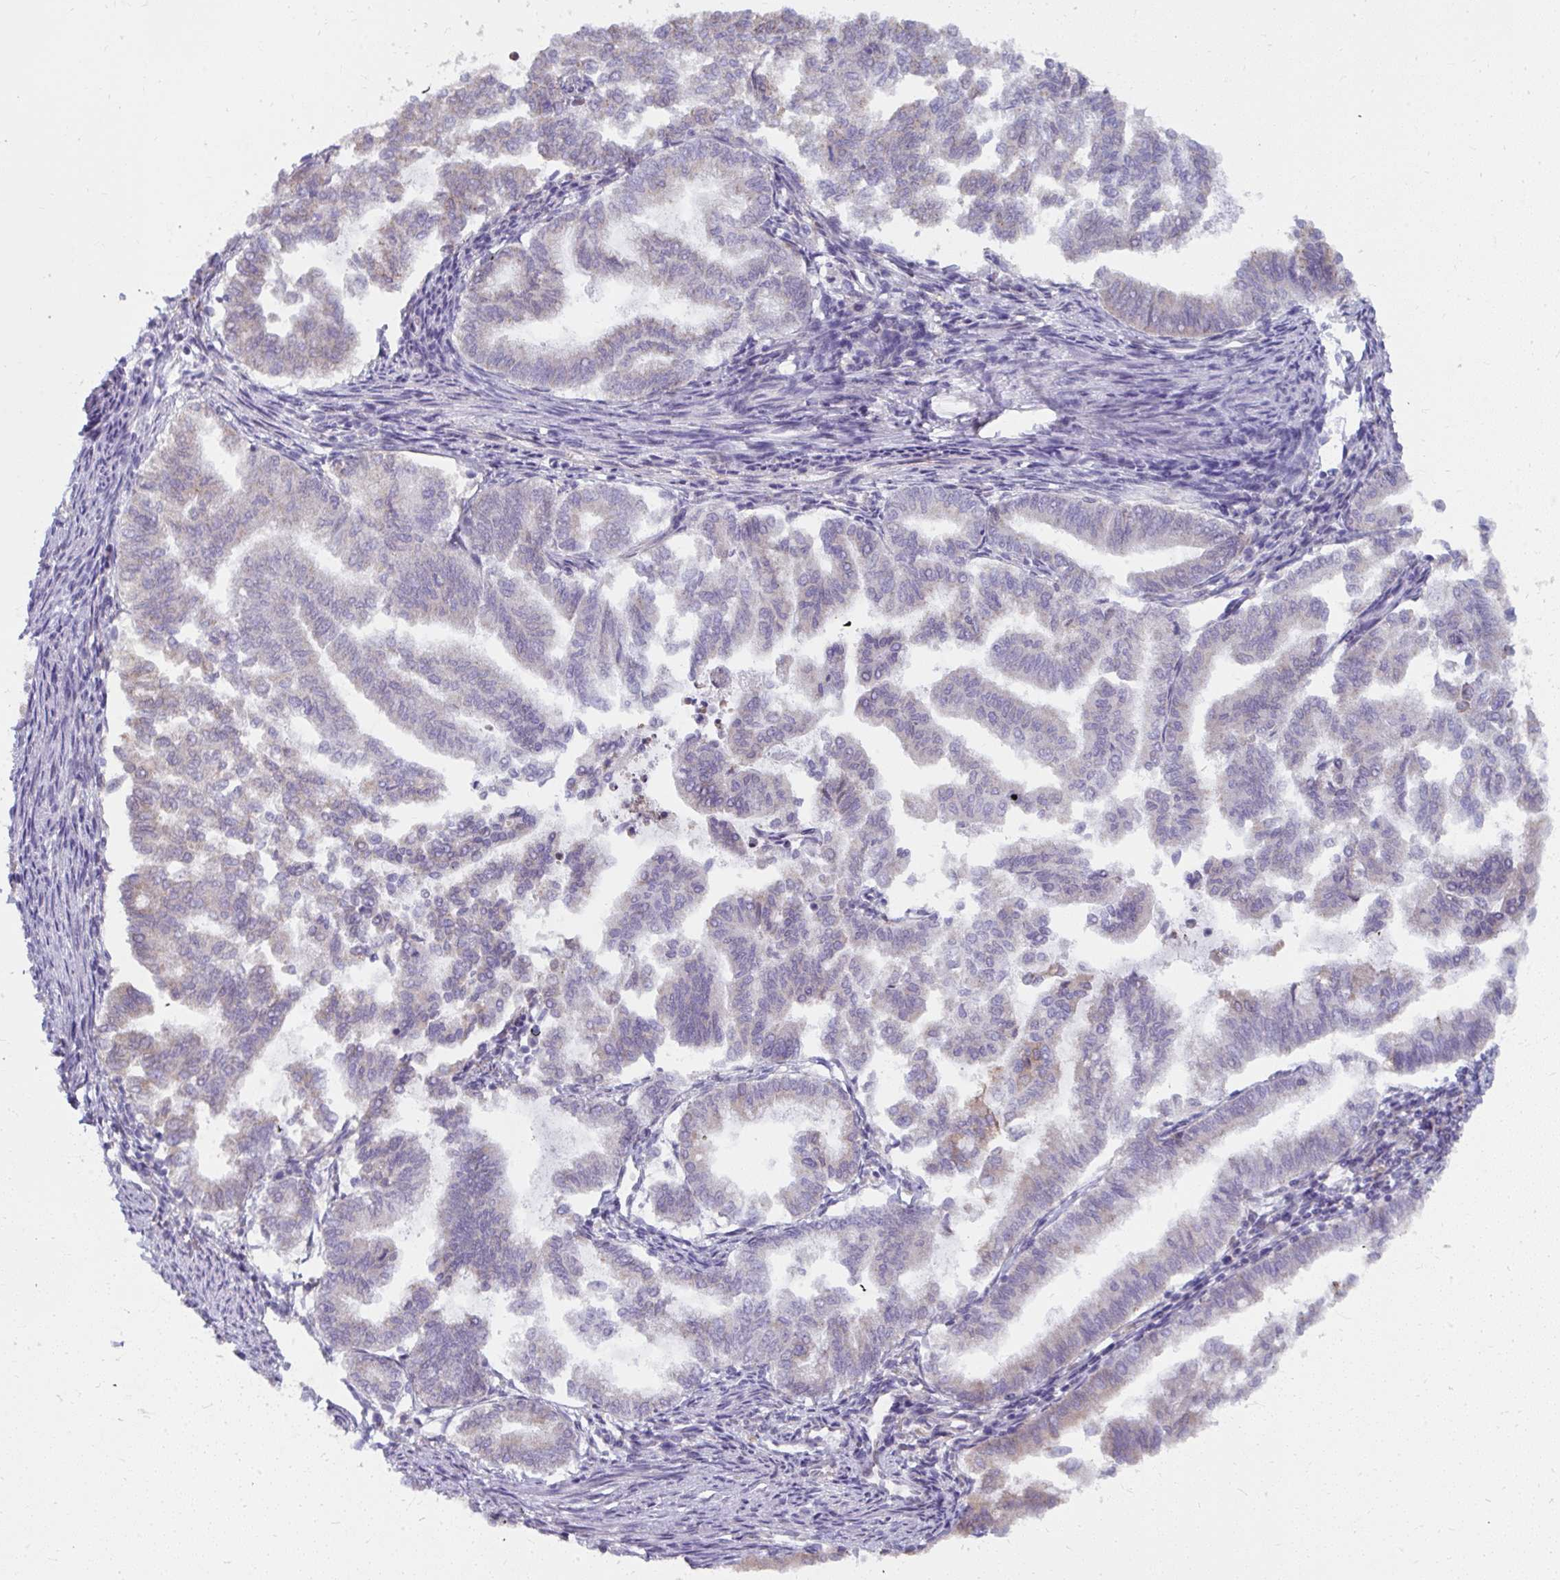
{"staining": {"intensity": "negative", "quantity": "none", "location": "none"}, "tissue": "endometrial cancer", "cell_type": "Tumor cells", "image_type": "cancer", "snomed": [{"axis": "morphology", "description": "Adenocarcinoma, NOS"}, {"axis": "topography", "description": "Endometrium"}], "caption": "This is an immunohistochemistry photomicrograph of adenocarcinoma (endometrial). There is no staining in tumor cells.", "gene": "NMNAT1", "patient": {"sex": "female", "age": 79}}